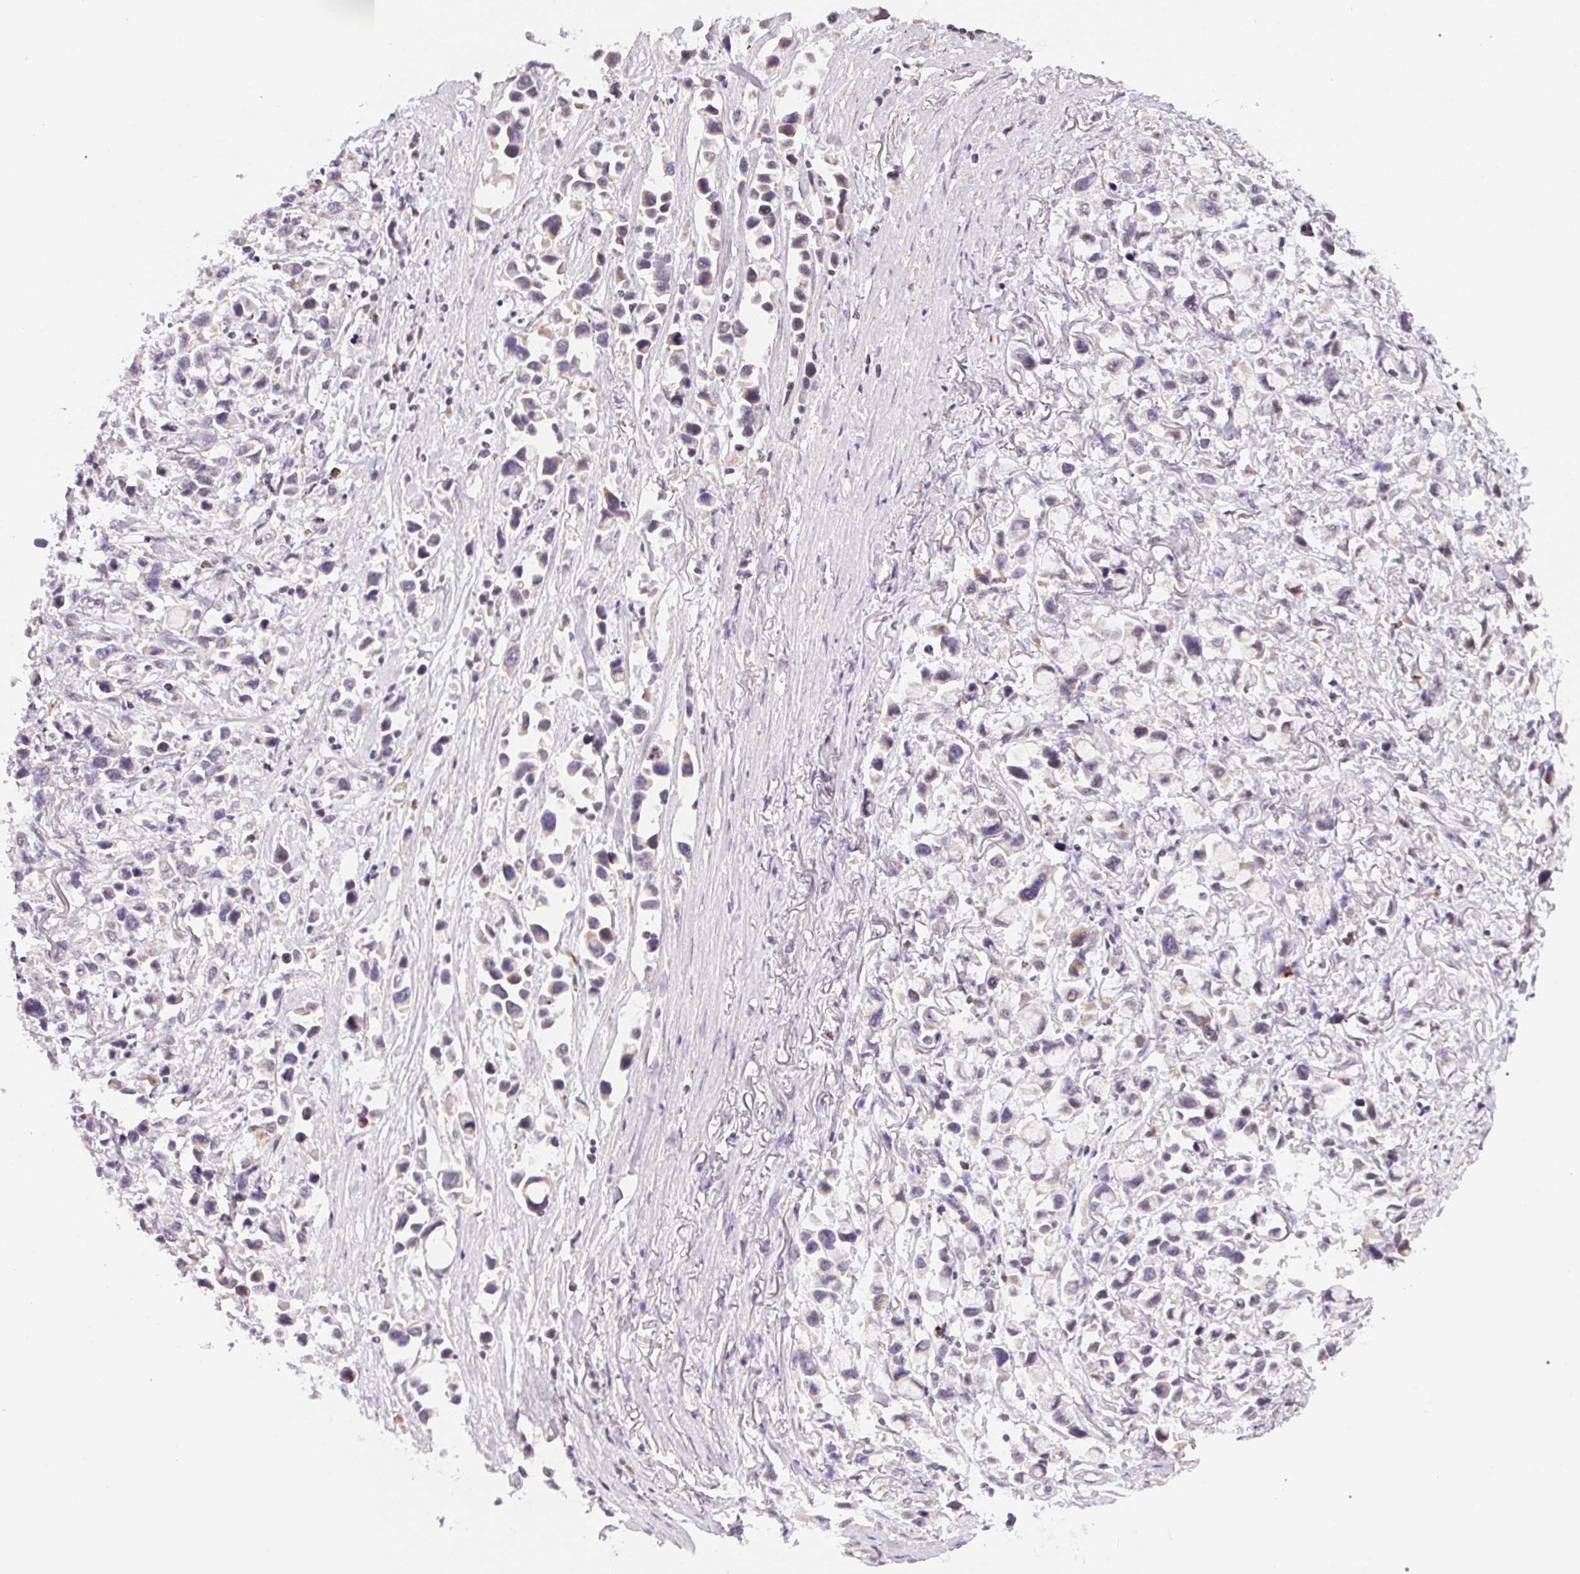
{"staining": {"intensity": "negative", "quantity": "none", "location": "none"}, "tissue": "stomach cancer", "cell_type": "Tumor cells", "image_type": "cancer", "snomed": [{"axis": "morphology", "description": "Adenocarcinoma, NOS"}, {"axis": "topography", "description": "Stomach"}], "caption": "IHC of human stomach cancer reveals no staining in tumor cells.", "gene": "GIPC2", "patient": {"sex": "female", "age": 81}}